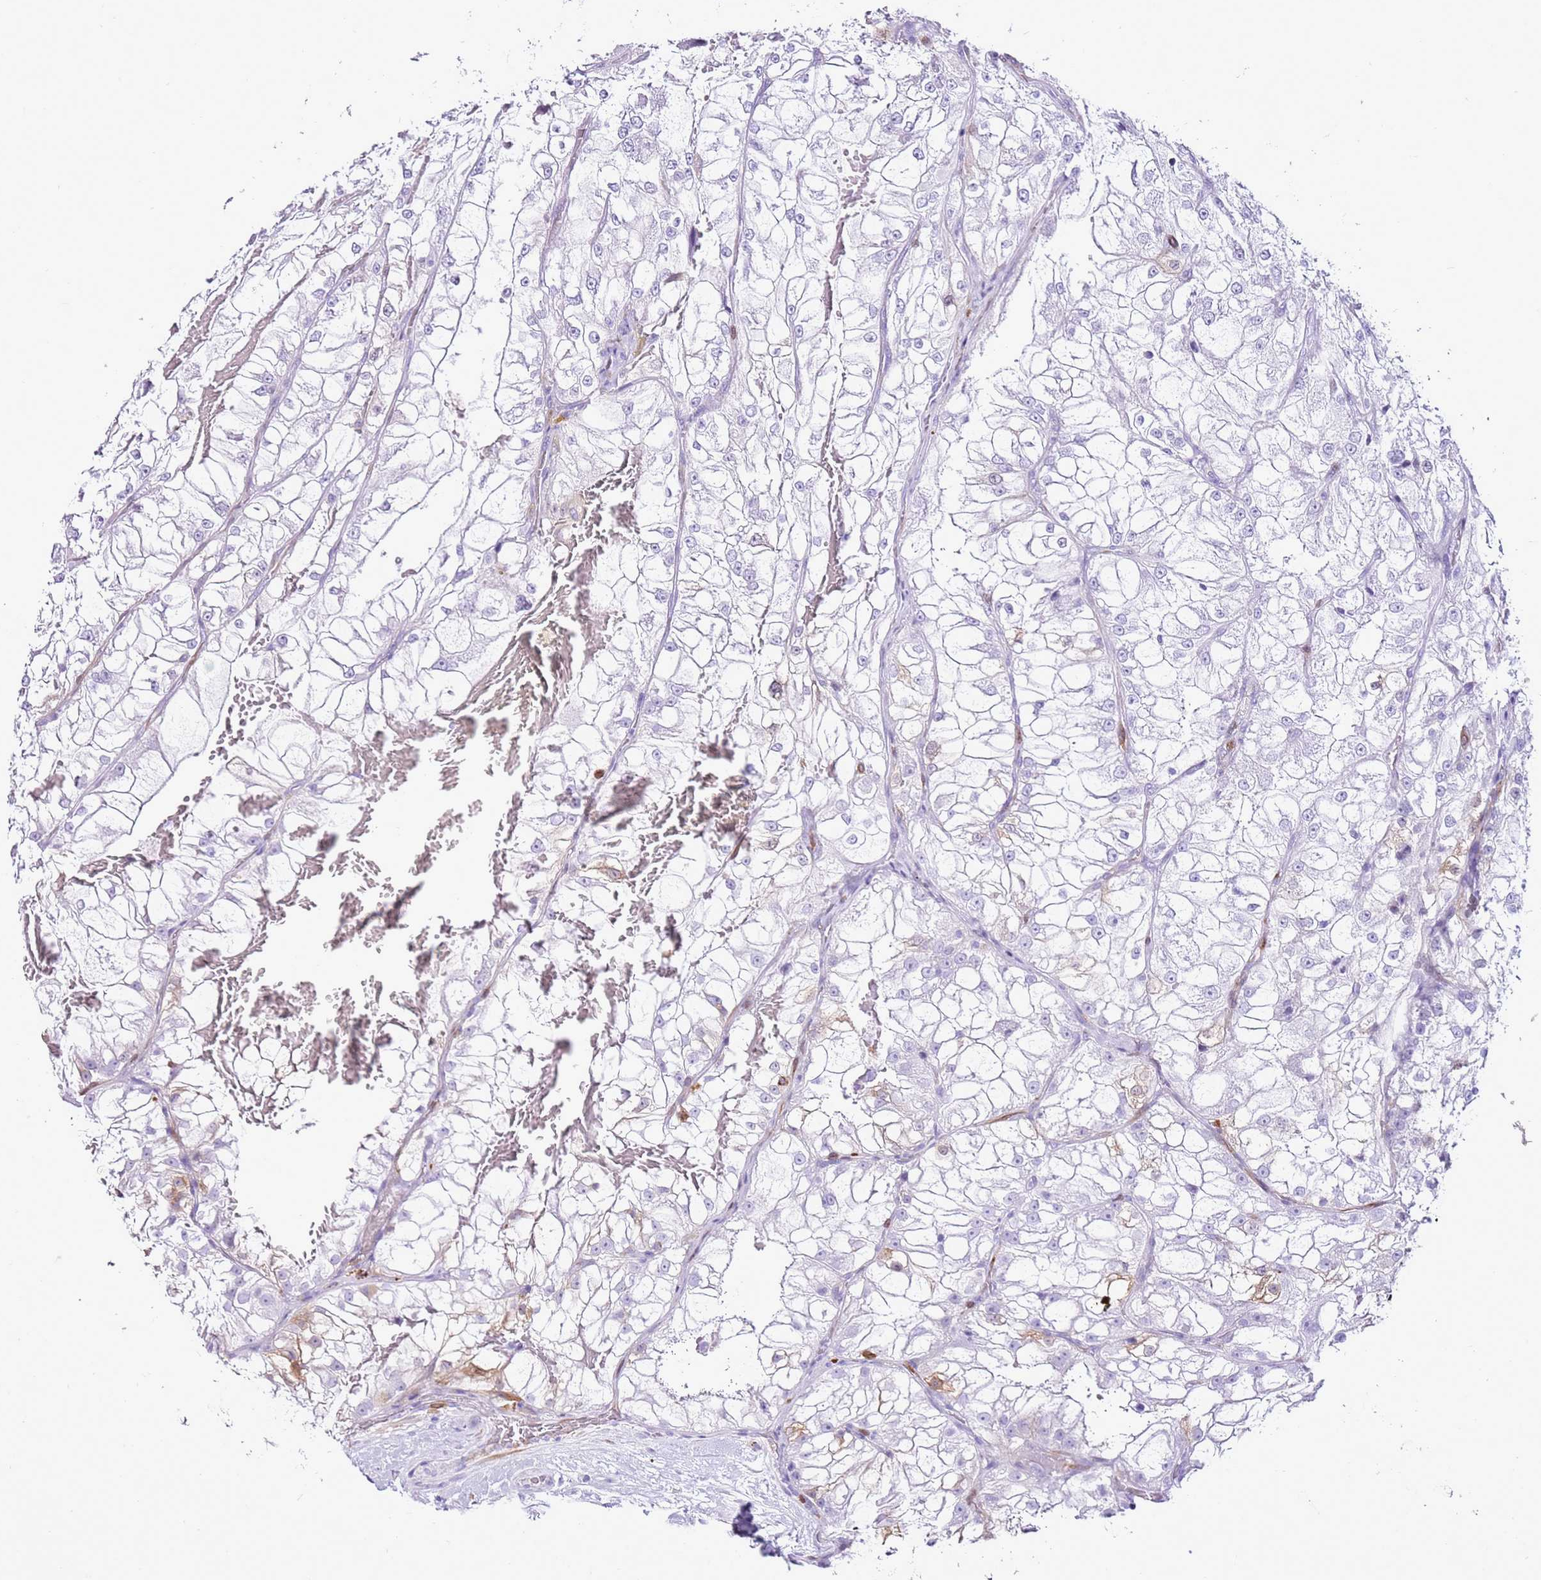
{"staining": {"intensity": "negative", "quantity": "none", "location": "none"}, "tissue": "renal cancer", "cell_type": "Tumor cells", "image_type": "cancer", "snomed": [{"axis": "morphology", "description": "Adenocarcinoma, NOS"}, {"axis": "topography", "description": "Kidney"}], "caption": "There is no significant positivity in tumor cells of adenocarcinoma (renal). (DAB (3,3'-diaminobenzidine) IHC, high magnification).", "gene": "SPC25", "patient": {"sex": "female", "age": 72}}